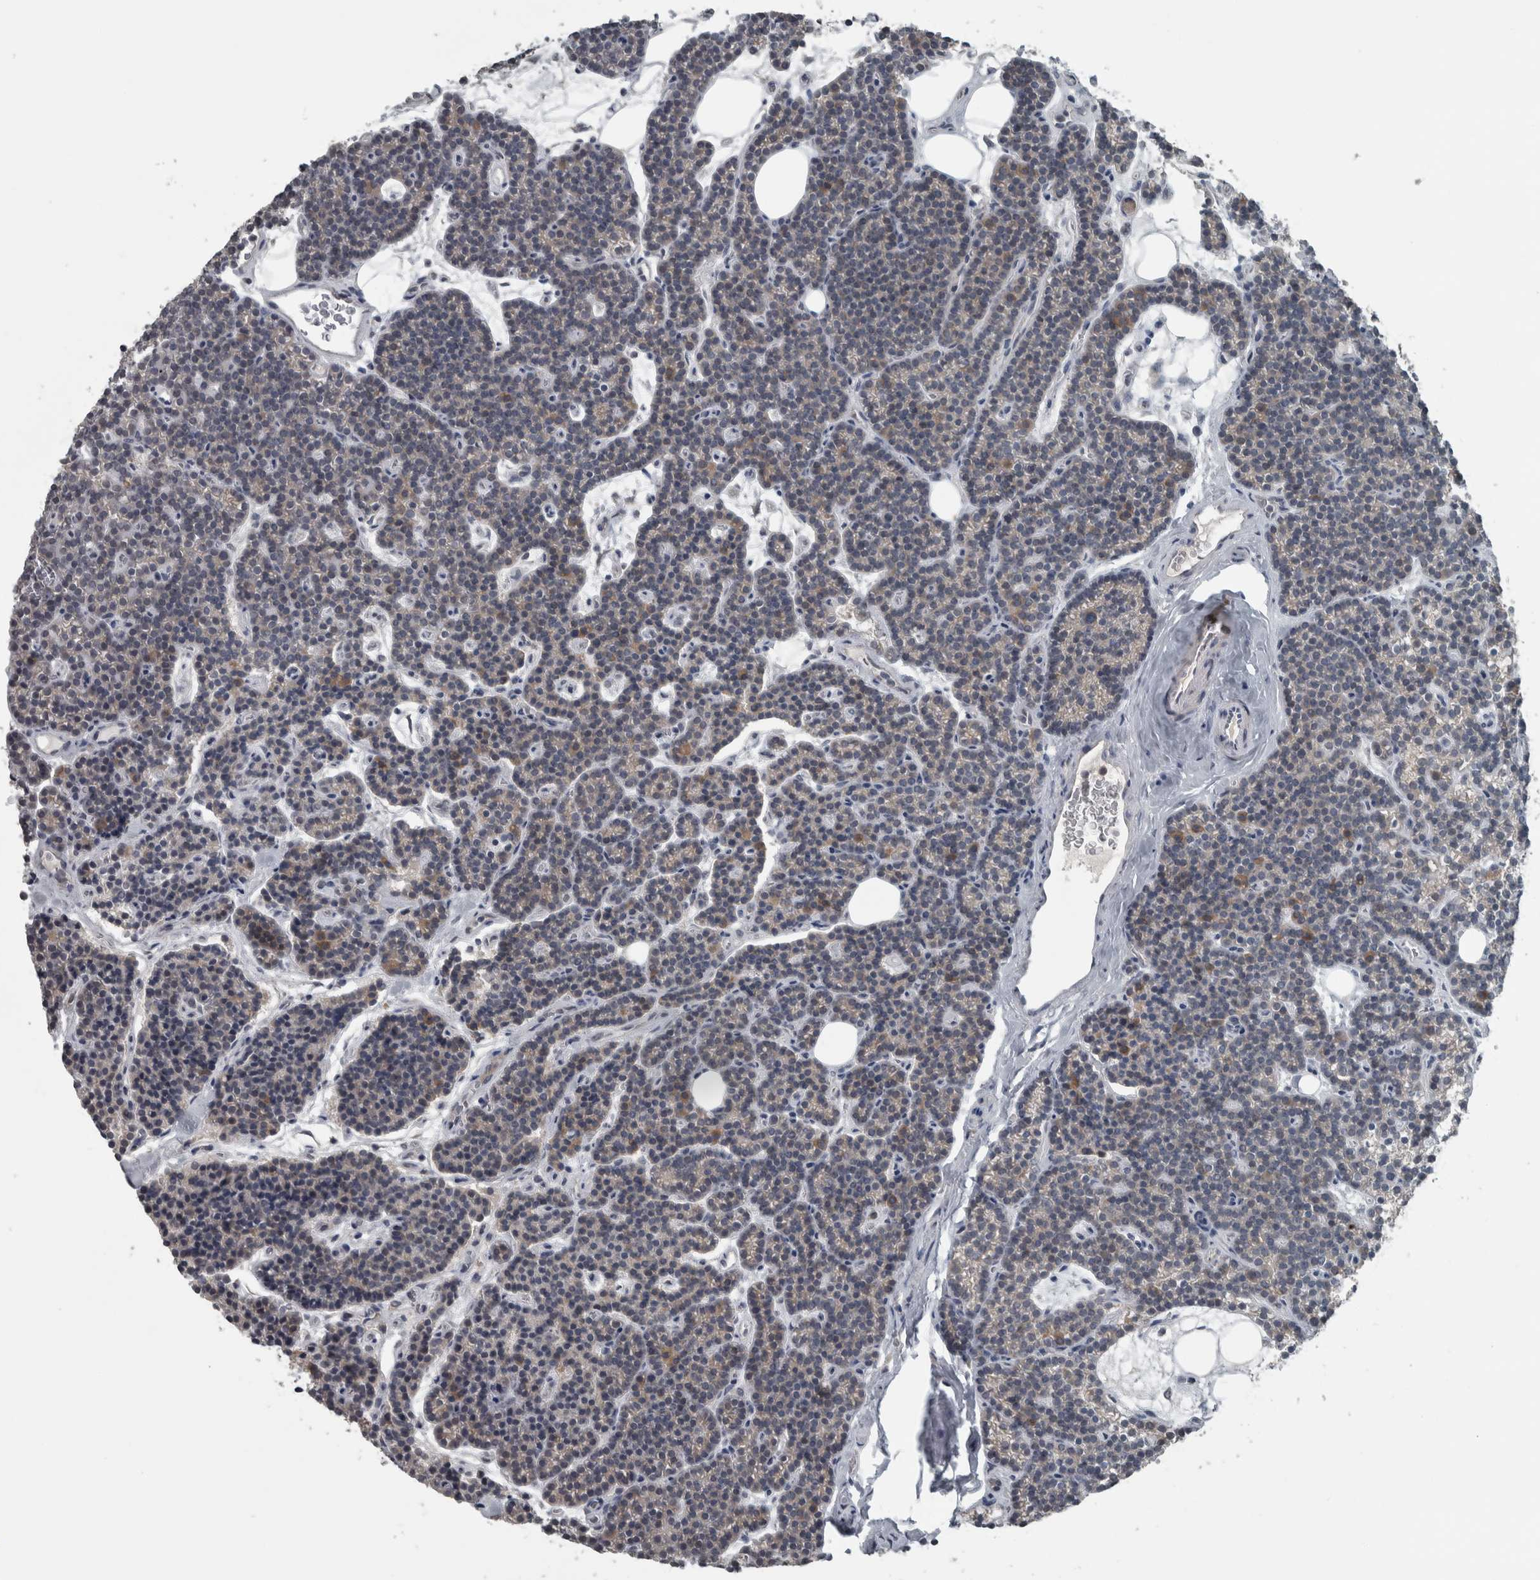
{"staining": {"intensity": "weak", "quantity": "25%-75%", "location": "cytoplasmic/membranous"}, "tissue": "parathyroid gland", "cell_type": "Glandular cells", "image_type": "normal", "snomed": [{"axis": "morphology", "description": "Normal tissue, NOS"}, {"axis": "topography", "description": "Parathyroid gland"}], "caption": "Immunohistochemical staining of benign human parathyroid gland demonstrates 25%-75% levels of weak cytoplasmic/membranous protein expression in about 25%-75% of glandular cells. (brown staining indicates protein expression, while blue staining denotes nuclei).", "gene": "KRT20", "patient": {"sex": "male", "age": 42}}